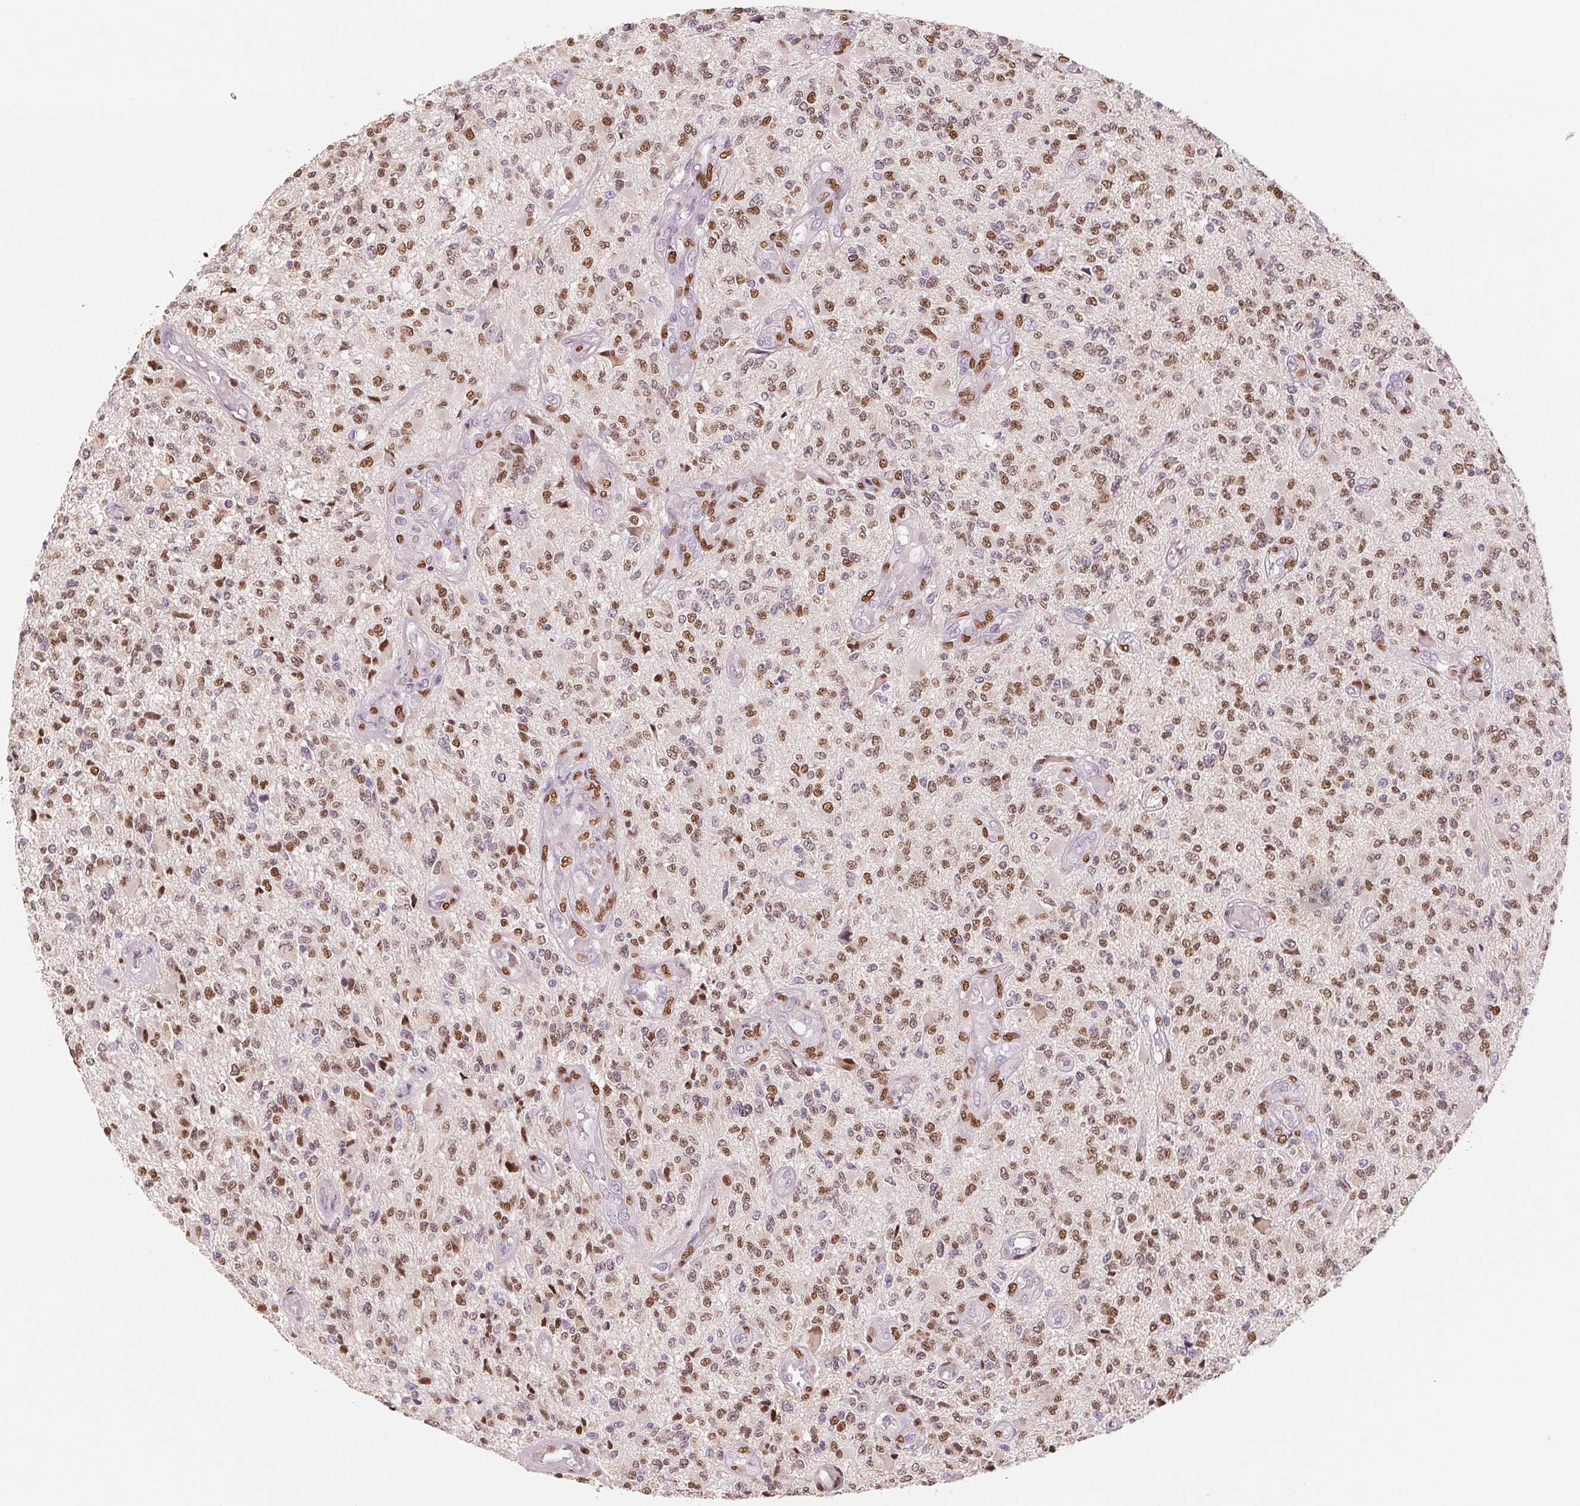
{"staining": {"intensity": "moderate", "quantity": ">75%", "location": "nuclear"}, "tissue": "glioma", "cell_type": "Tumor cells", "image_type": "cancer", "snomed": [{"axis": "morphology", "description": "Glioma, malignant, High grade"}, {"axis": "topography", "description": "Brain"}], "caption": "Immunohistochemistry of human glioma shows medium levels of moderate nuclear expression in about >75% of tumor cells.", "gene": "SMARCD3", "patient": {"sex": "female", "age": 63}}